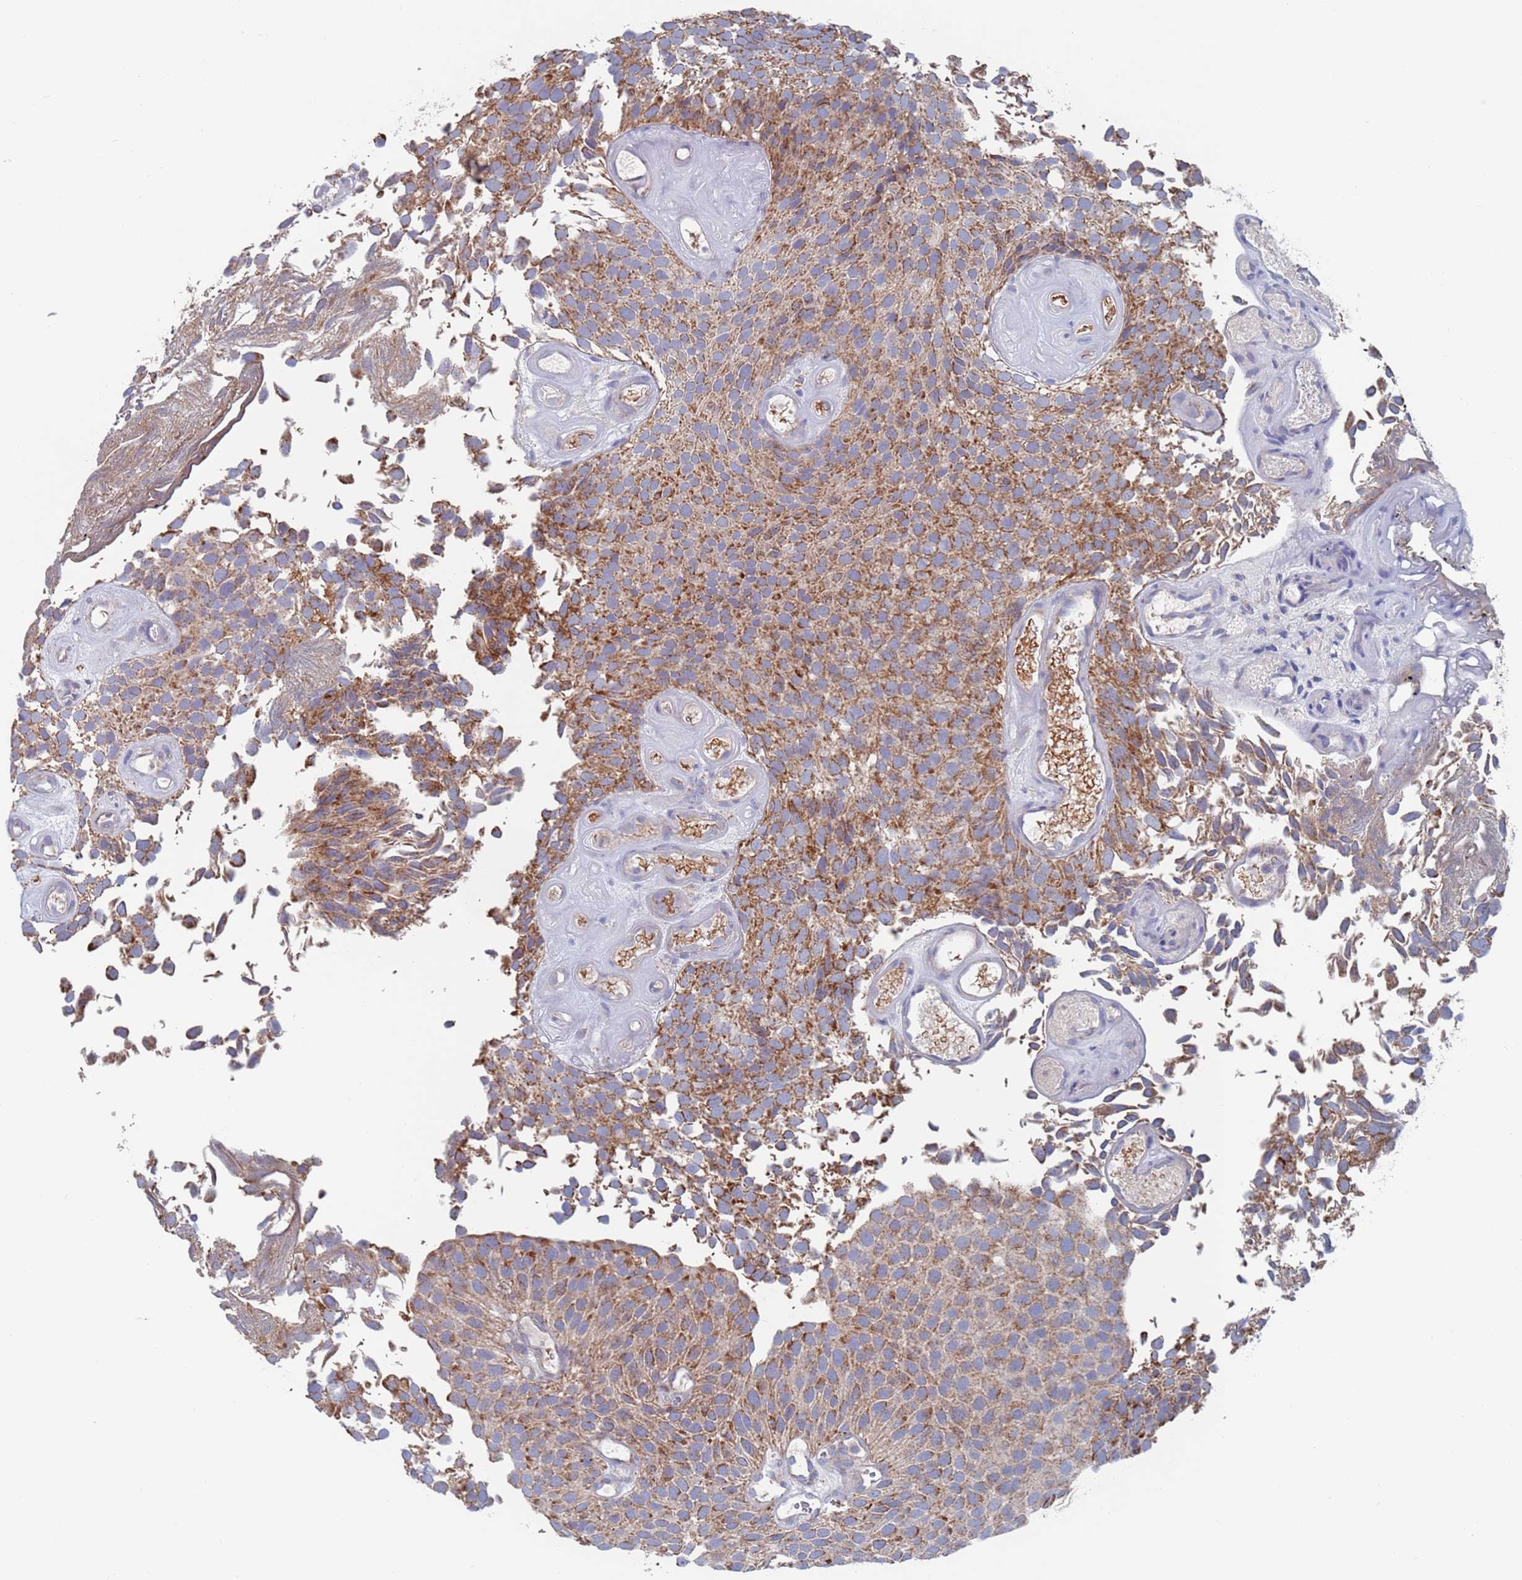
{"staining": {"intensity": "moderate", "quantity": ">75%", "location": "cytoplasmic/membranous"}, "tissue": "urothelial cancer", "cell_type": "Tumor cells", "image_type": "cancer", "snomed": [{"axis": "morphology", "description": "Urothelial carcinoma, Low grade"}, {"axis": "topography", "description": "Urinary bladder"}], "caption": "Urothelial cancer stained with DAB IHC demonstrates medium levels of moderate cytoplasmic/membranous expression in approximately >75% of tumor cells.", "gene": "CHCHD6", "patient": {"sex": "male", "age": 89}}